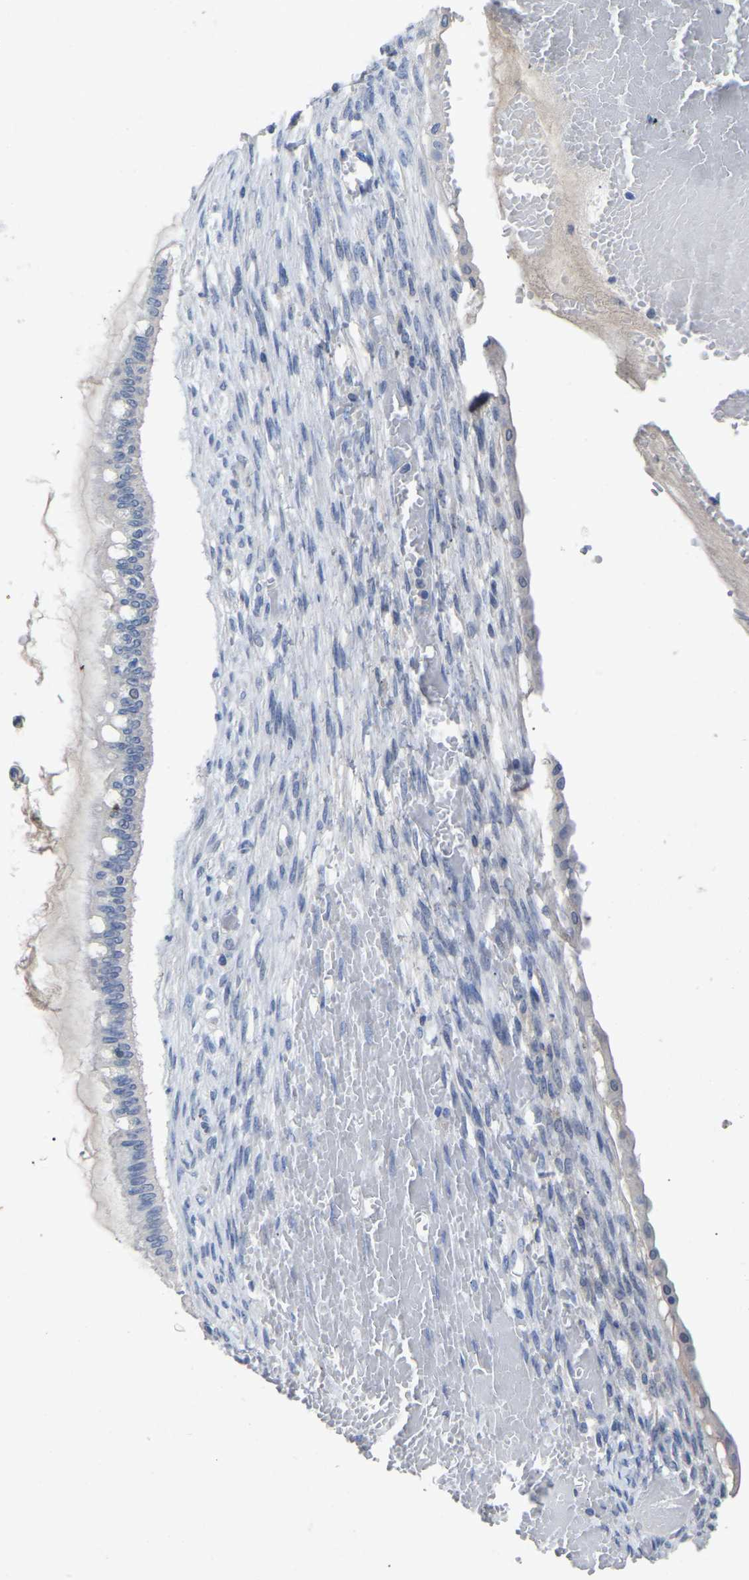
{"staining": {"intensity": "negative", "quantity": "none", "location": "none"}, "tissue": "ovarian cancer", "cell_type": "Tumor cells", "image_type": "cancer", "snomed": [{"axis": "morphology", "description": "Cystadenocarcinoma, mucinous, NOS"}, {"axis": "topography", "description": "Ovary"}], "caption": "Ovarian cancer was stained to show a protein in brown. There is no significant positivity in tumor cells. (DAB (3,3'-diaminobenzidine) immunohistochemistry (IHC), high magnification).", "gene": "SMPD2", "patient": {"sex": "female", "age": 73}}